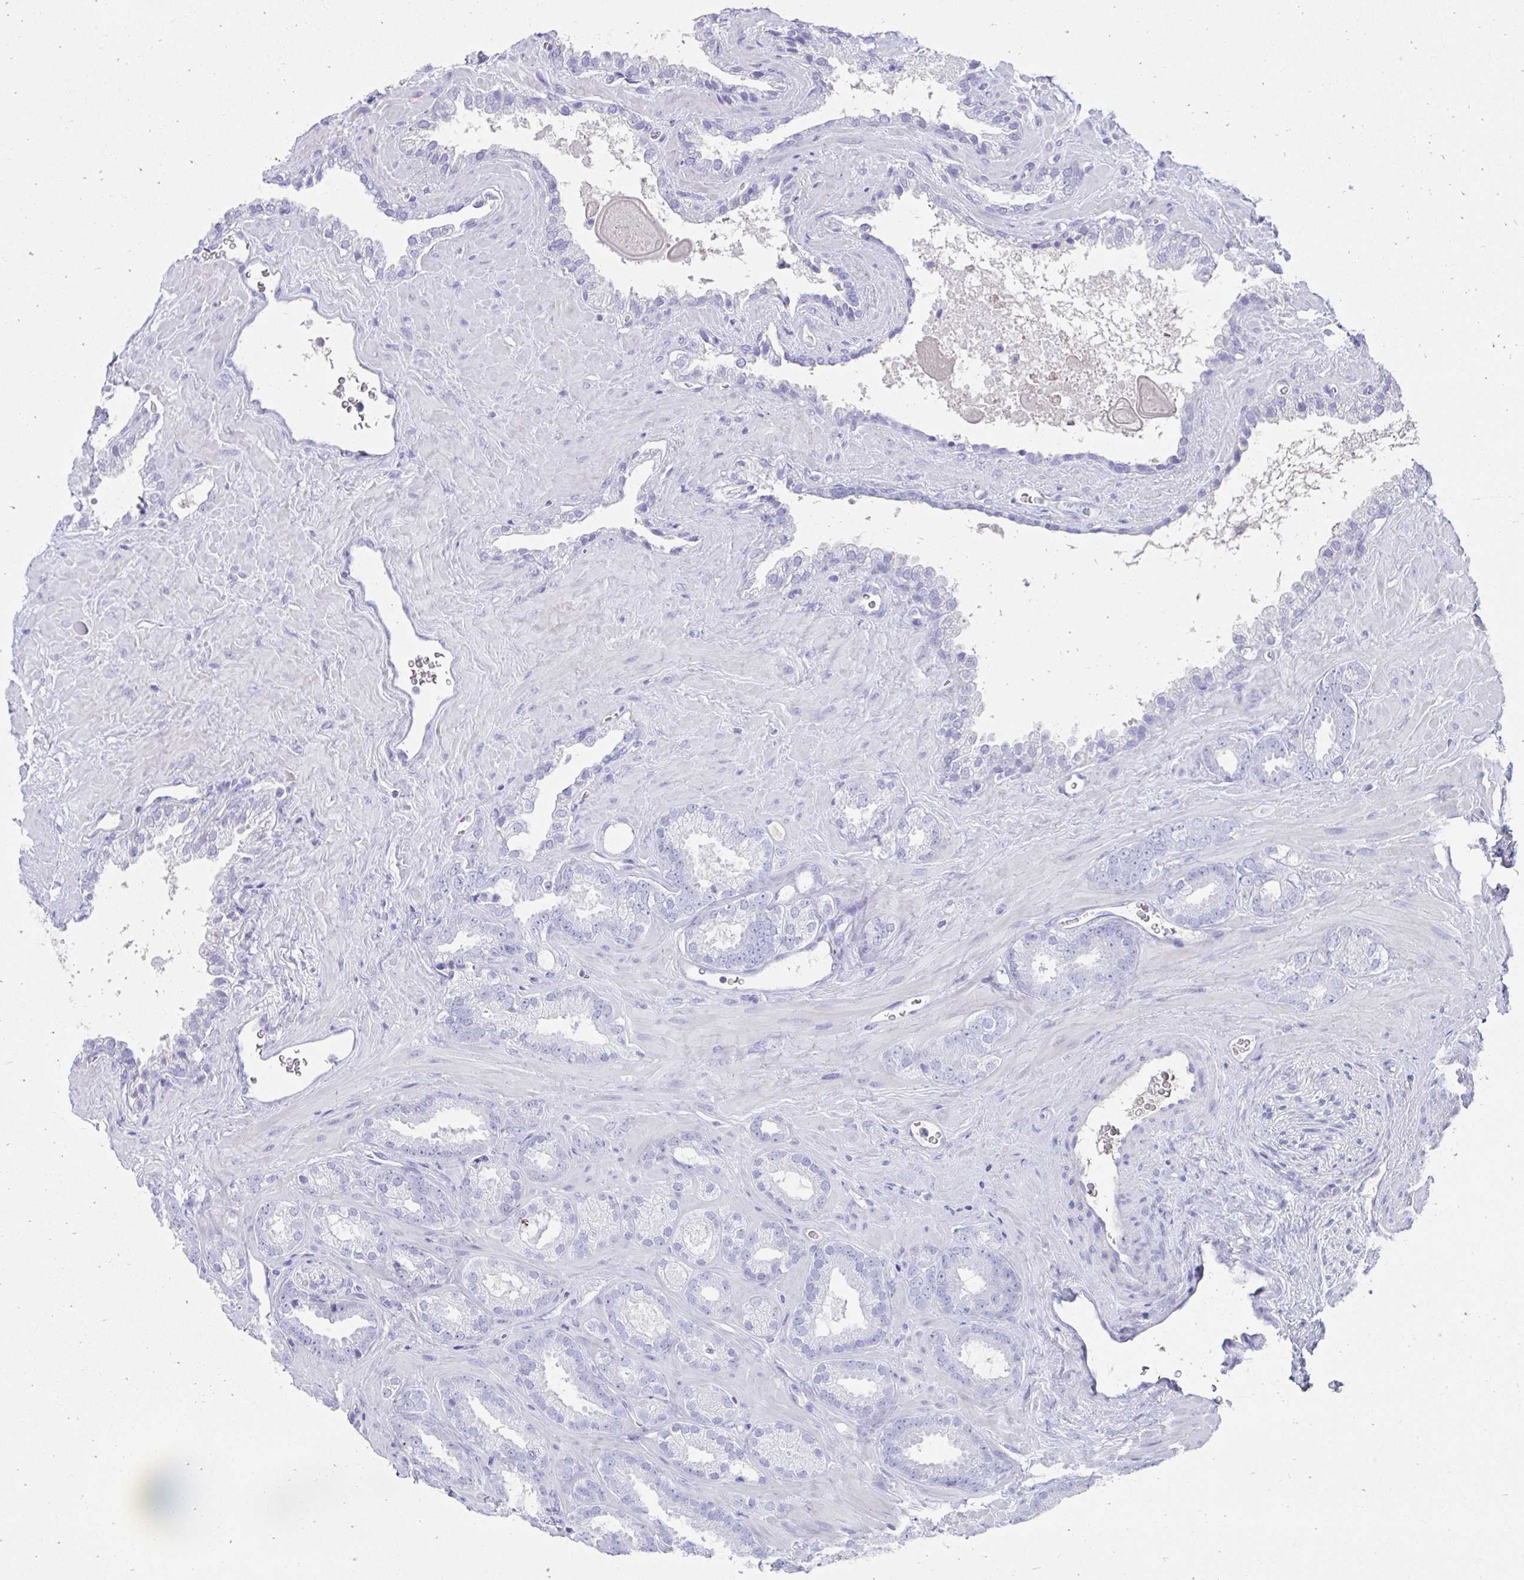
{"staining": {"intensity": "negative", "quantity": "none", "location": "none"}, "tissue": "prostate cancer", "cell_type": "Tumor cells", "image_type": "cancer", "snomed": [{"axis": "morphology", "description": "Adenocarcinoma, Low grade"}, {"axis": "topography", "description": "Prostate"}], "caption": "Prostate cancer (adenocarcinoma (low-grade)) stained for a protein using IHC demonstrates no staining tumor cells.", "gene": "TNNT1", "patient": {"sex": "male", "age": 62}}